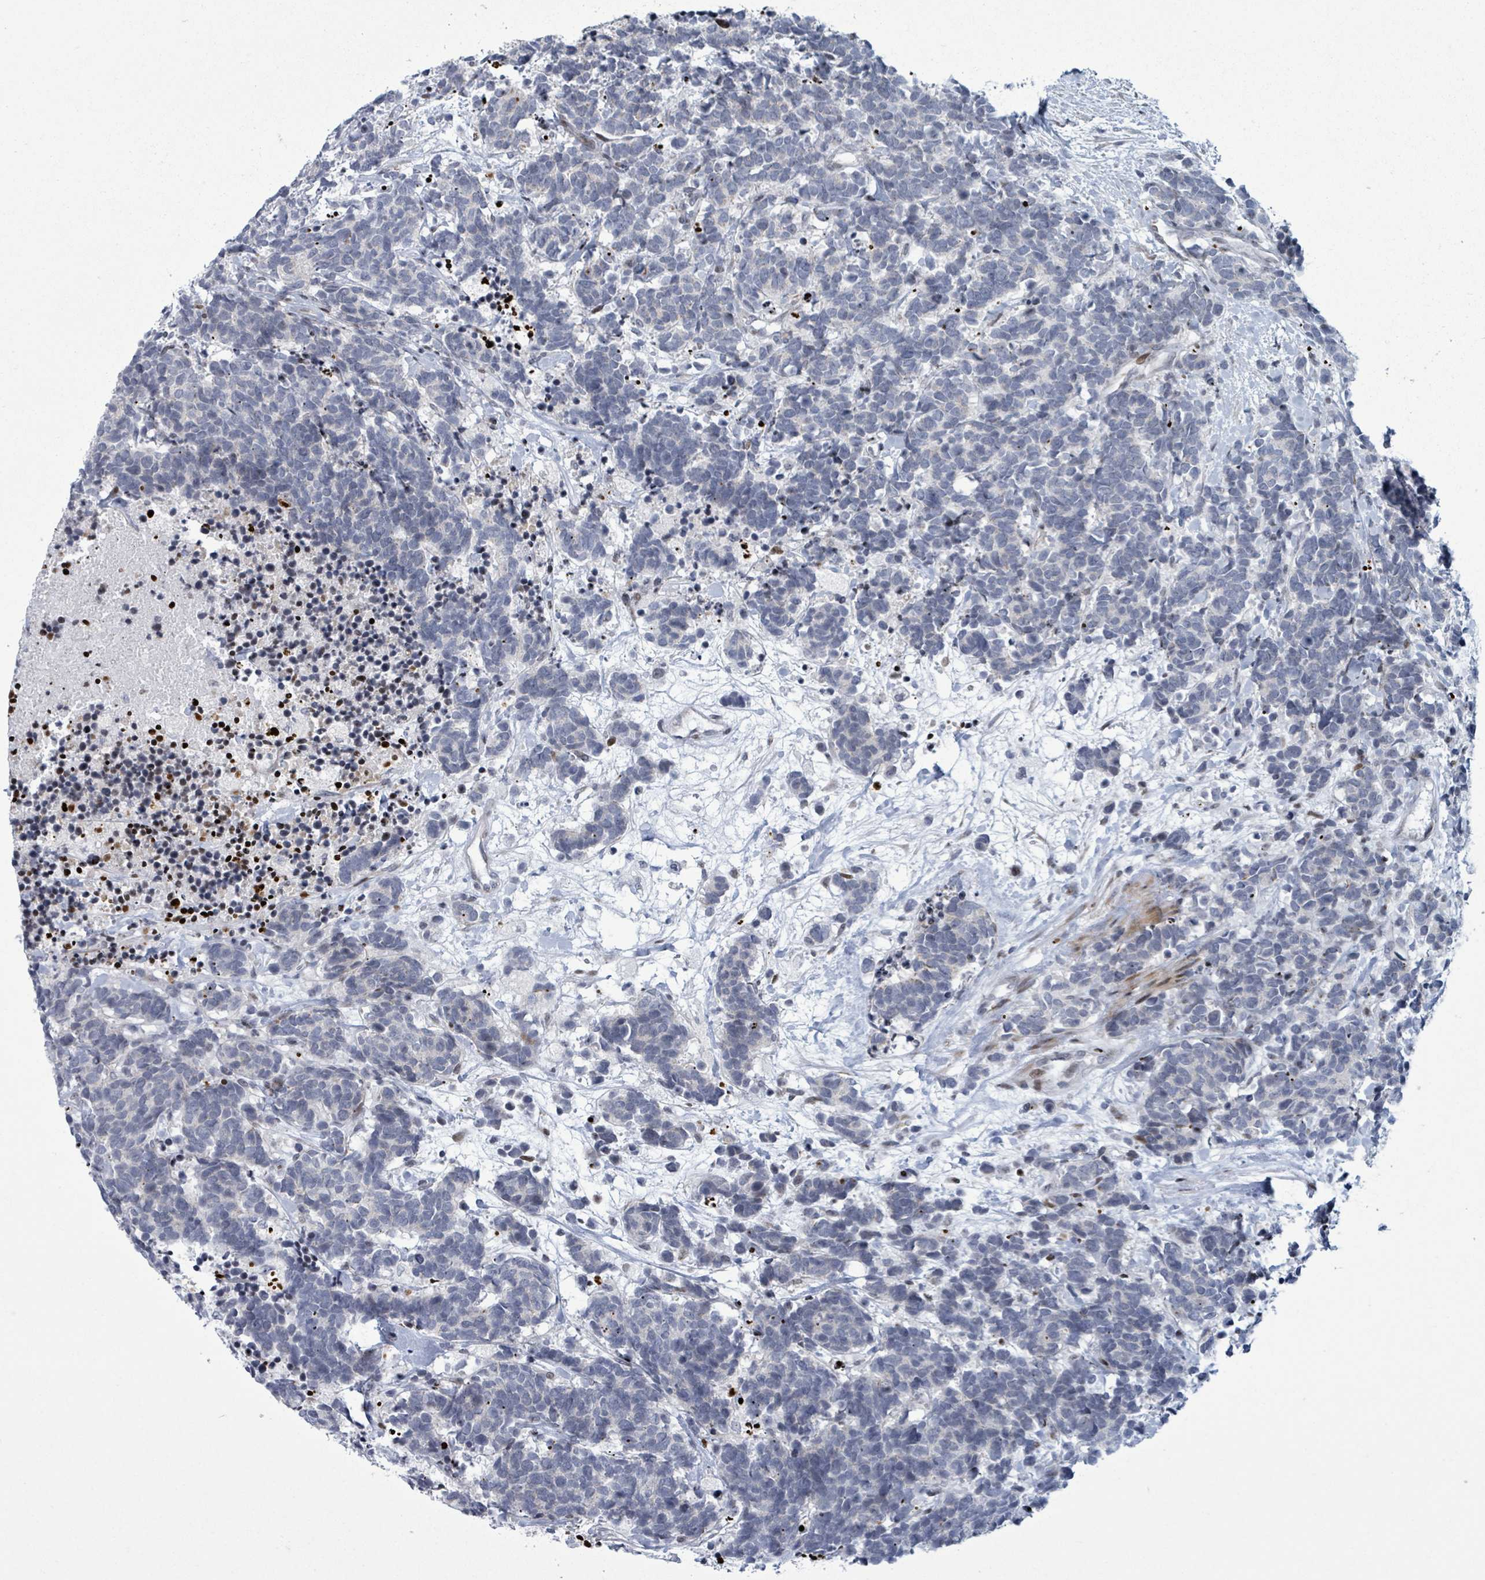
{"staining": {"intensity": "negative", "quantity": "none", "location": "none"}, "tissue": "carcinoid", "cell_type": "Tumor cells", "image_type": "cancer", "snomed": [{"axis": "morphology", "description": "Carcinoma, NOS"}, {"axis": "morphology", "description": "Carcinoid, malignant, NOS"}, {"axis": "topography", "description": "Prostate"}], "caption": "DAB immunohistochemical staining of carcinoid demonstrates no significant positivity in tumor cells. (Stains: DAB (3,3'-diaminobenzidine) immunohistochemistry (IHC) with hematoxylin counter stain, Microscopy: brightfield microscopy at high magnification).", "gene": "FNDC4", "patient": {"sex": "male", "age": 57}}